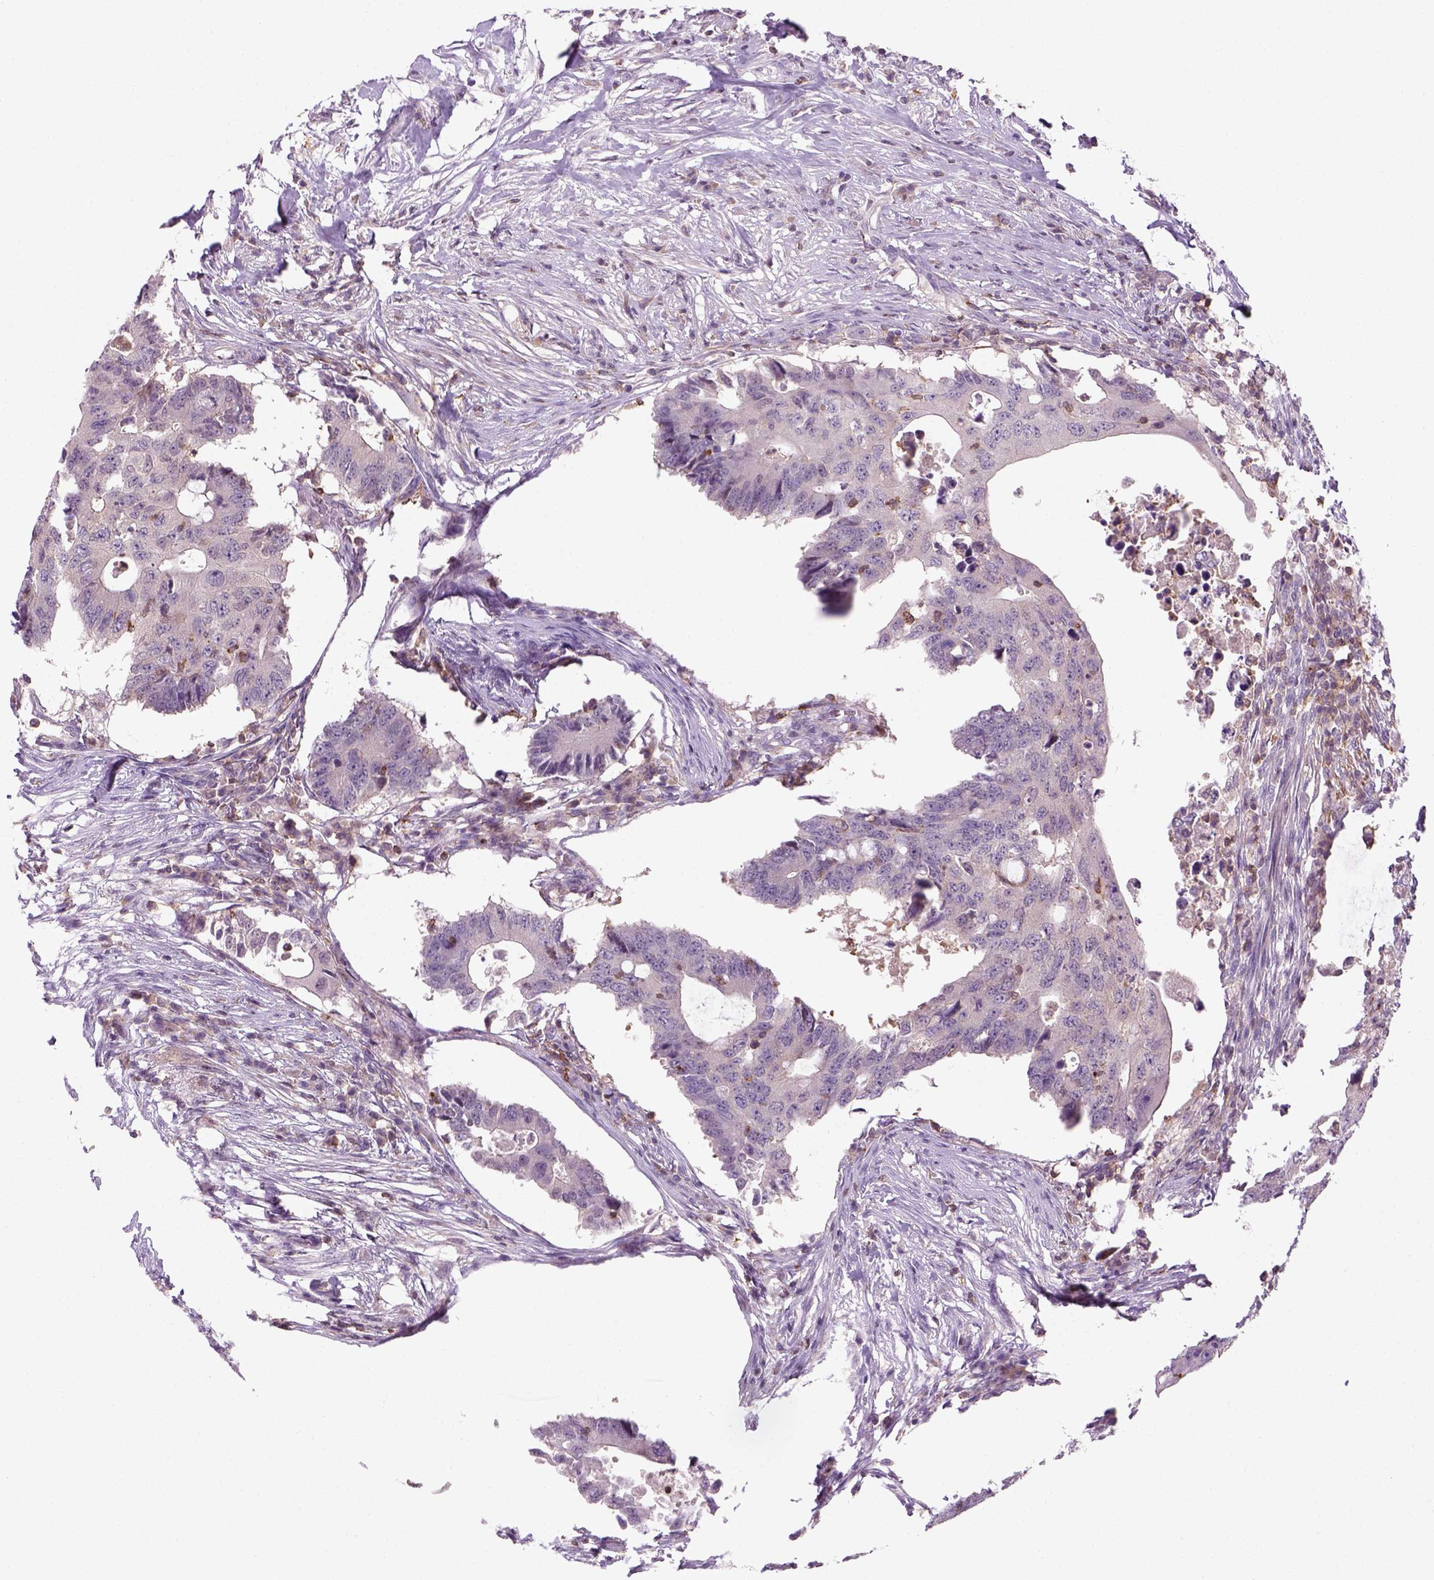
{"staining": {"intensity": "negative", "quantity": "none", "location": "none"}, "tissue": "colorectal cancer", "cell_type": "Tumor cells", "image_type": "cancer", "snomed": [{"axis": "morphology", "description": "Adenocarcinoma, NOS"}, {"axis": "topography", "description": "Colon"}], "caption": "IHC photomicrograph of neoplastic tissue: colorectal cancer (adenocarcinoma) stained with DAB reveals no significant protein staining in tumor cells.", "gene": "GOT1", "patient": {"sex": "male", "age": 71}}